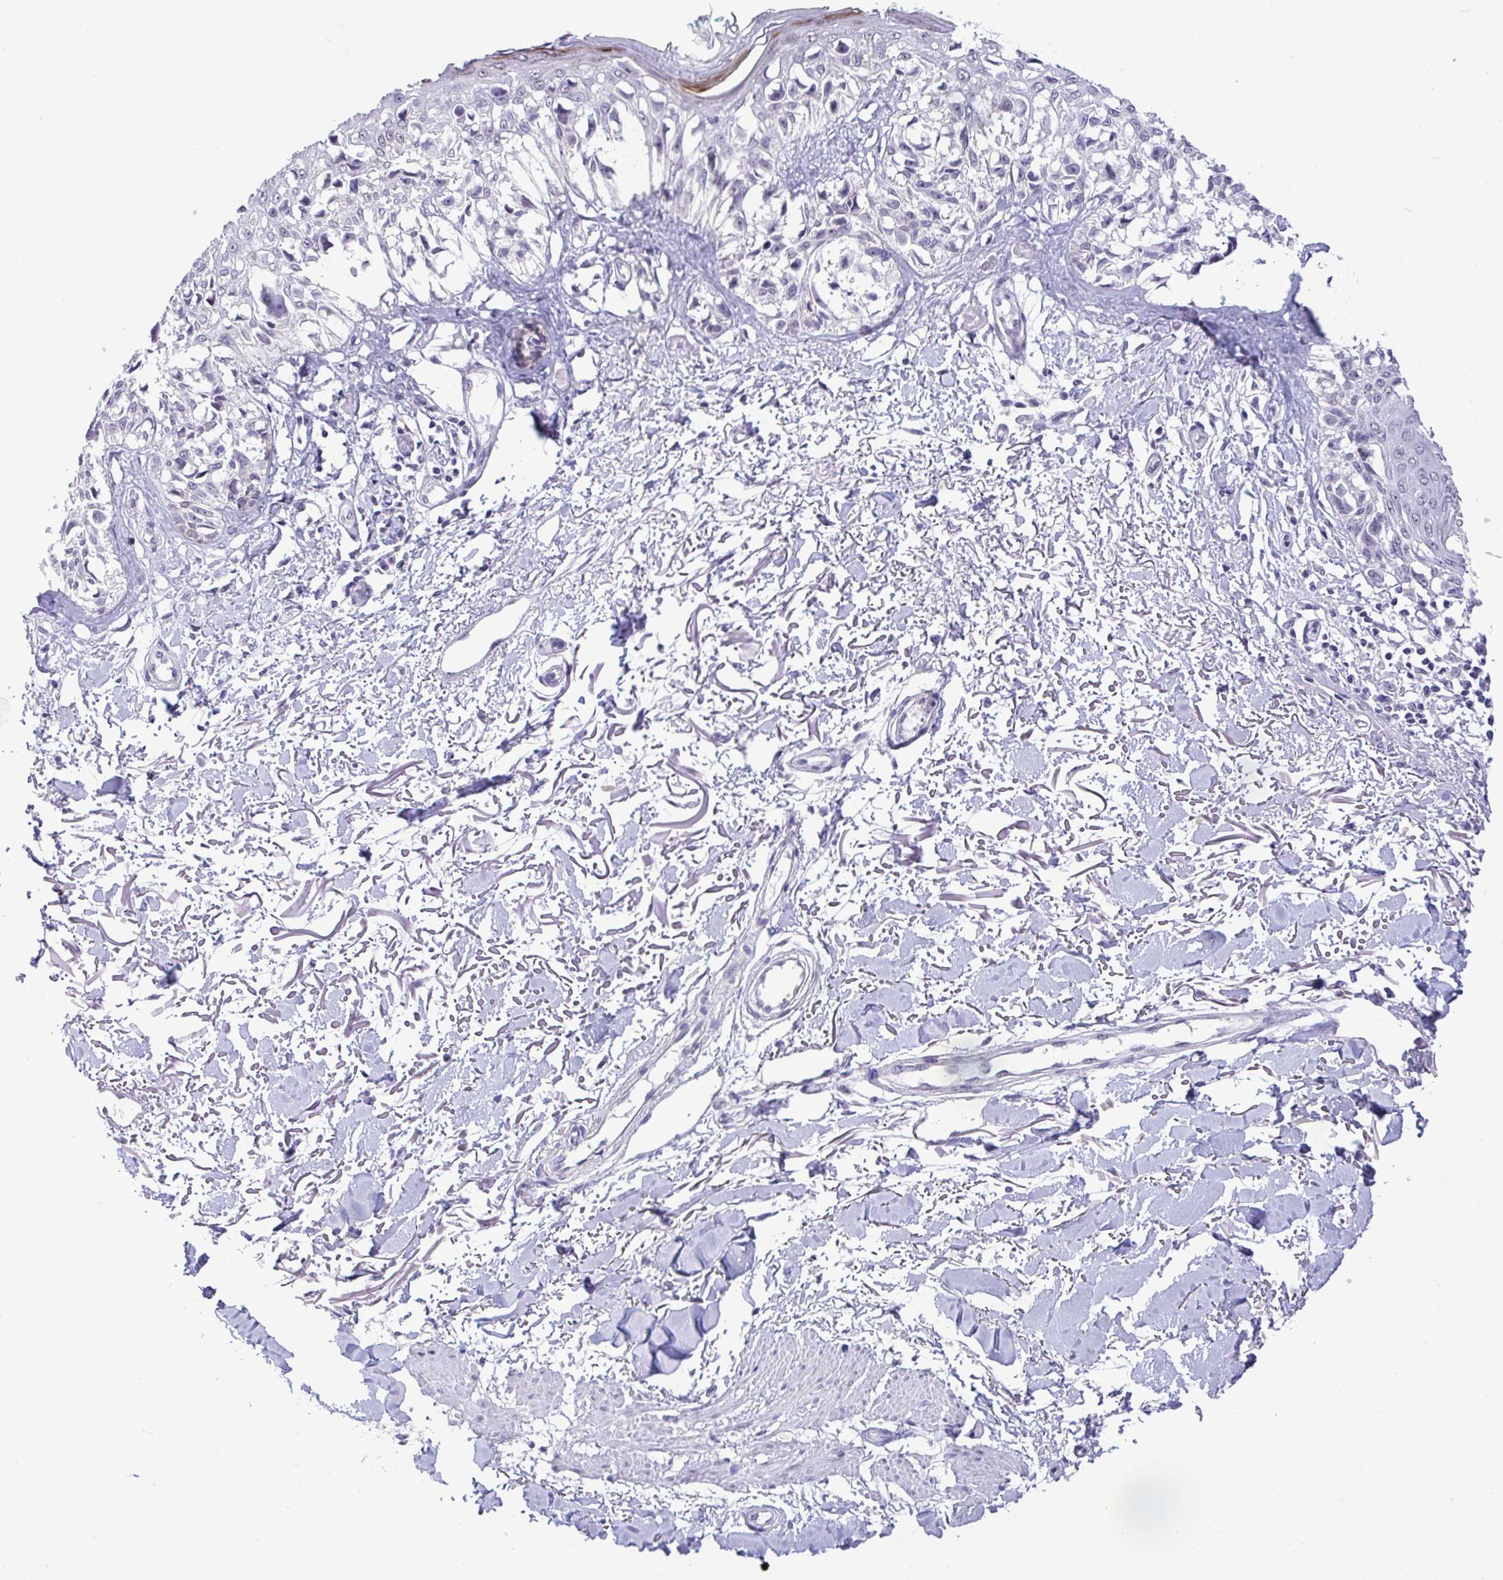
{"staining": {"intensity": "negative", "quantity": "none", "location": "none"}, "tissue": "melanoma", "cell_type": "Tumor cells", "image_type": "cancer", "snomed": [{"axis": "morphology", "description": "Malignant melanoma, NOS"}, {"axis": "topography", "description": "Skin"}], "caption": "High power microscopy histopathology image of an immunohistochemistry (IHC) image of malignant melanoma, revealing no significant staining in tumor cells. The staining was performed using DAB (3,3'-diaminobenzidine) to visualize the protein expression in brown, while the nuclei were stained in blue with hematoxylin (Magnification: 20x).", "gene": "YBX2", "patient": {"sex": "male", "age": 73}}